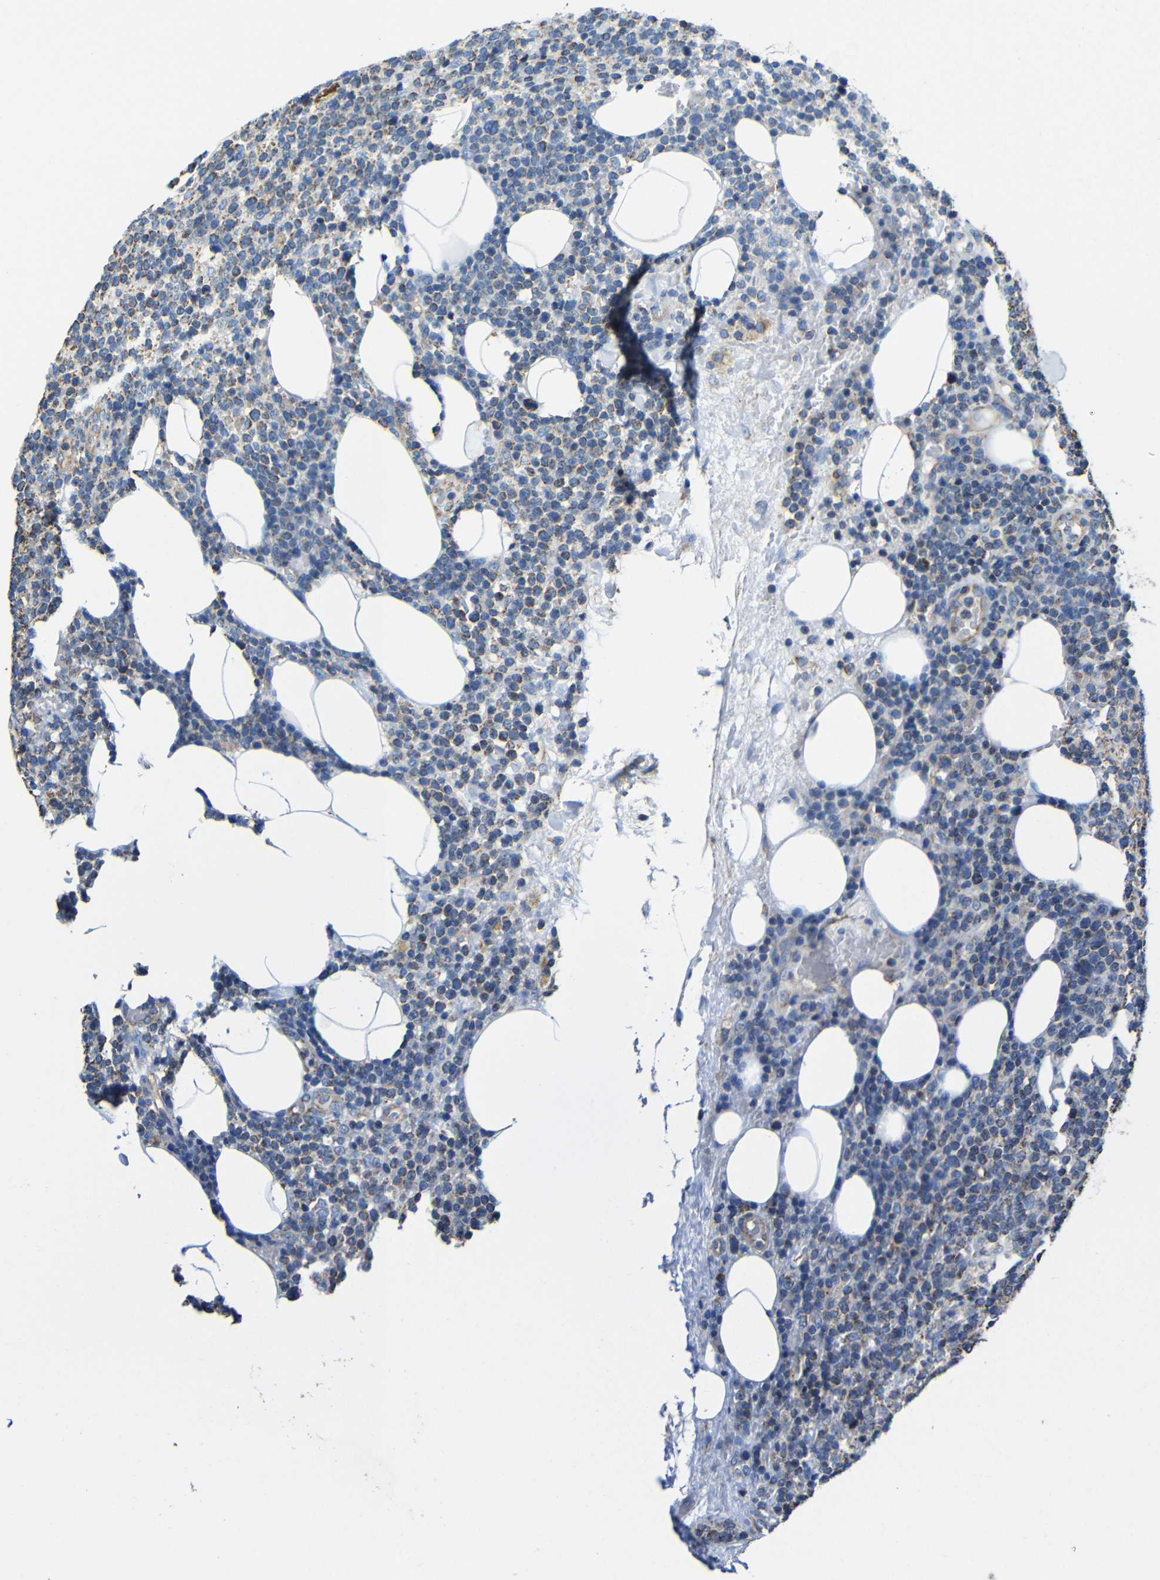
{"staining": {"intensity": "weak", "quantity": ">75%", "location": "cytoplasmic/membranous"}, "tissue": "lymphoma", "cell_type": "Tumor cells", "image_type": "cancer", "snomed": [{"axis": "morphology", "description": "Malignant lymphoma, non-Hodgkin's type, High grade"}, {"axis": "topography", "description": "Lymph node"}], "caption": "Malignant lymphoma, non-Hodgkin's type (high-grade) tissue displays weak cytoplasmic/membranous staining in approximately >75% of tumor cells", "gene": "INTS6L", "patient": {"sex": "male", "age": 61}}